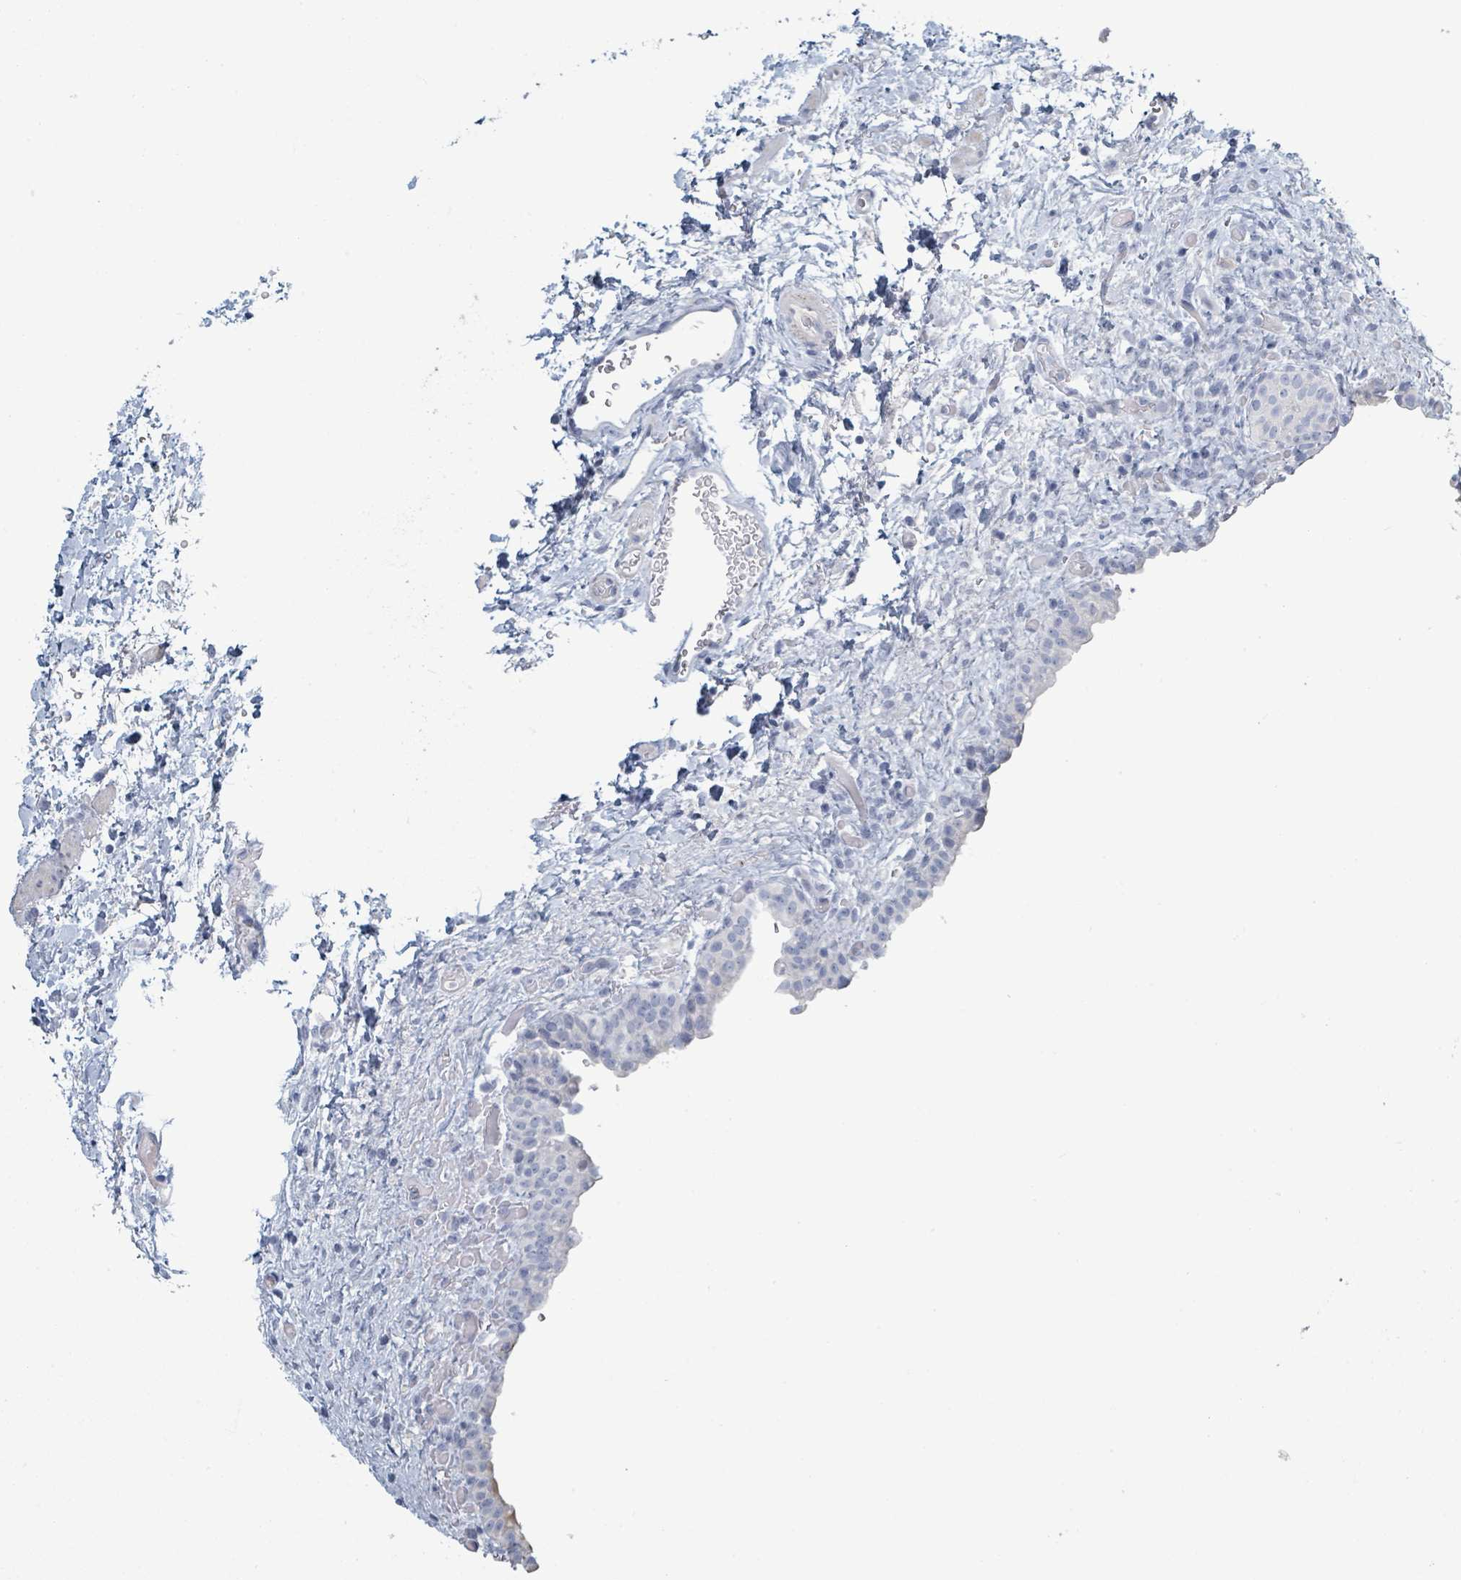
{"staining": {"intensity": "negative", "quantity": "none", "location": "none"}, "tissue": "urinary bladder", "cell_type": "Urothelial cells", "image_type": "normal", "snomed": [{"axis": "morphology", "description": "Normal tissue, NOS"}, {"axis": "topography", "description": "Urinary bladder"}], "caption": "Urothelial cells show no significant protein expression in normal urinary bladder.", "gene": "RAB33B", "patient": {"sex": "male", "age": 69}}